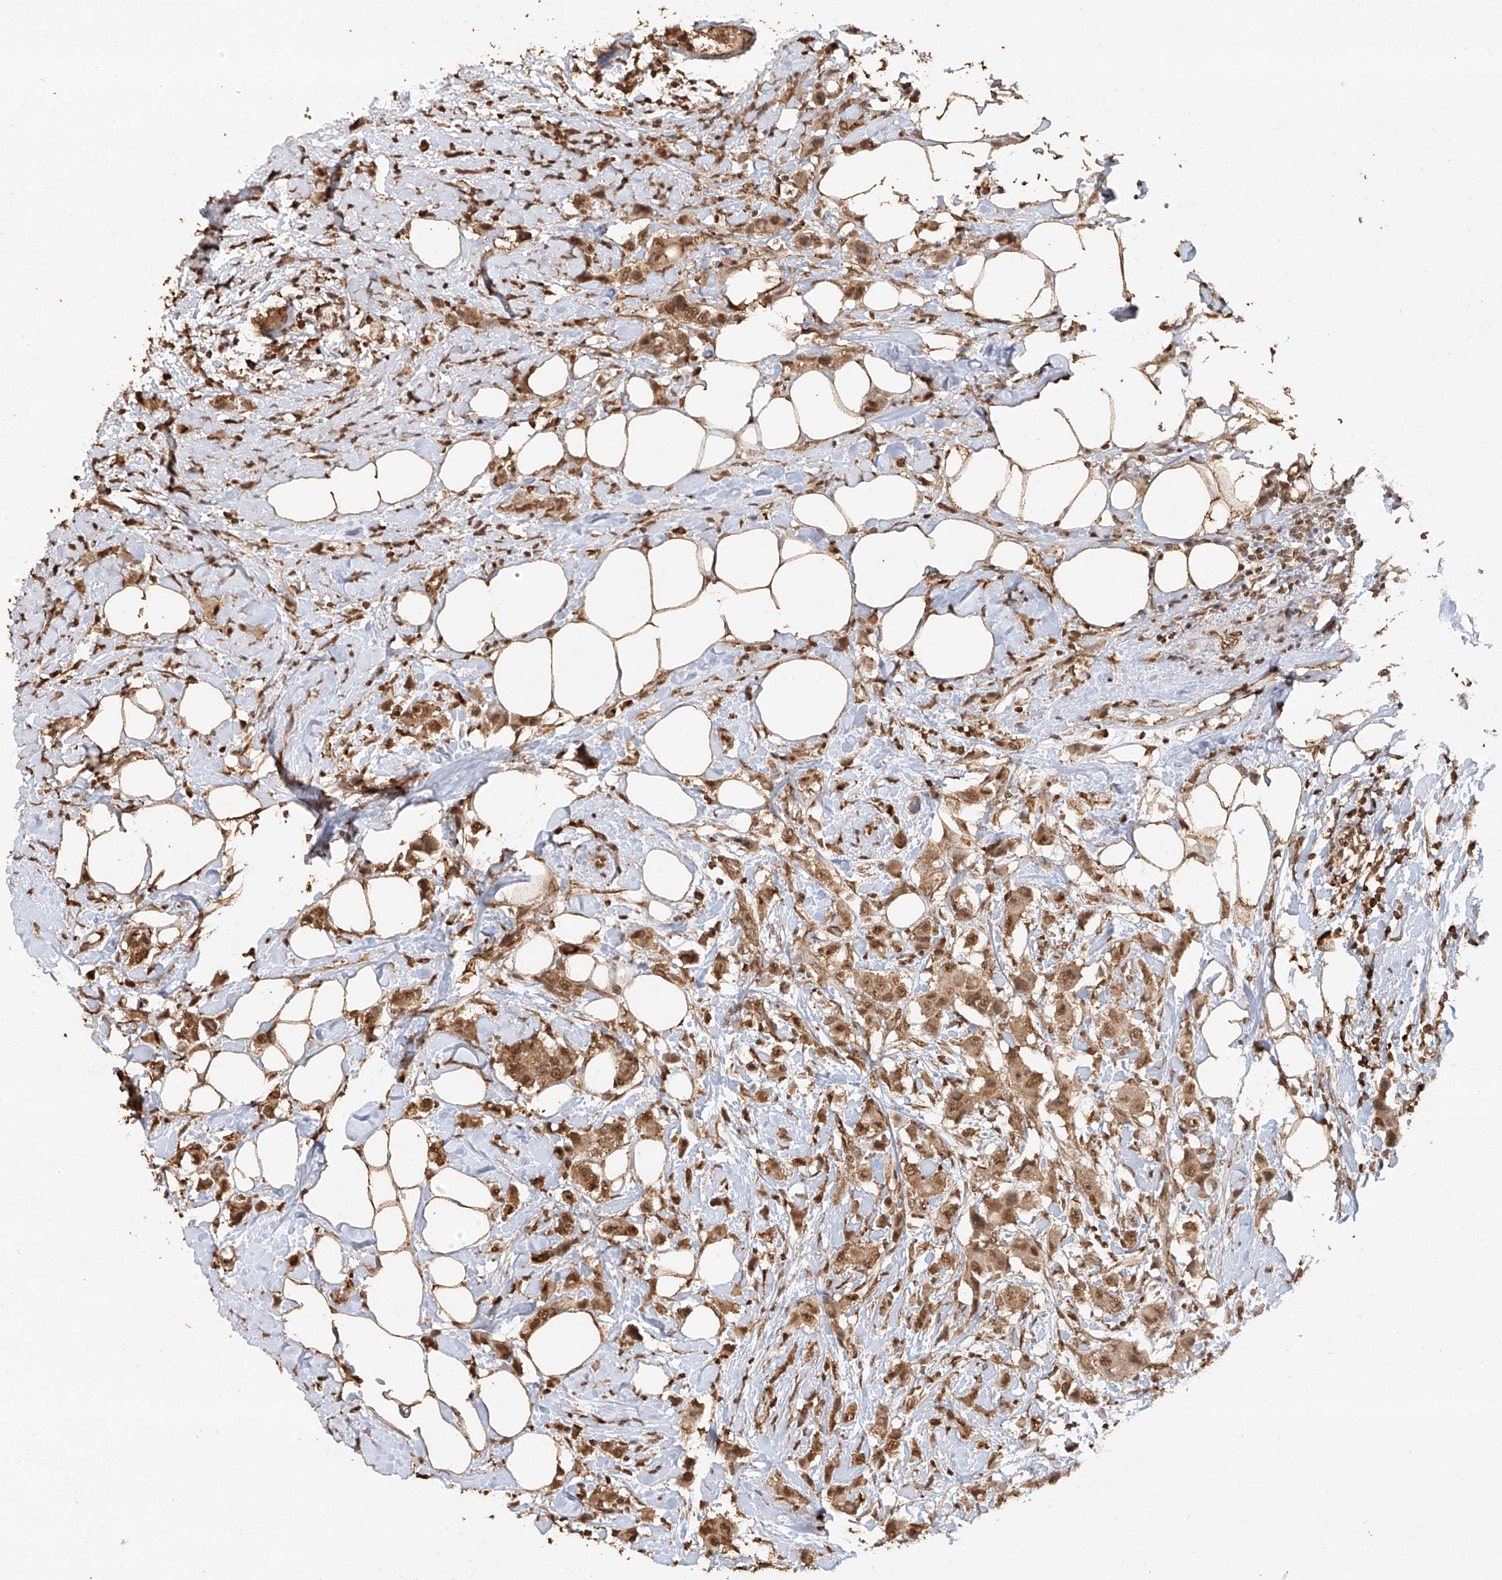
{"staining": {"intensity": "moderate", "quantity": ">75%", "location": "cytoplasmic/membranous,nuclear"}, "tissue": "breast cancer", "cell_type": "Tumor cells", "image_type": "cancer", "snomed": [{"axis": "morphology", "description": "Normal tissue, NOS"}, {"axis": "morphology", "description": "Duct carcinoma"}, {"axis": "topography", "description": "Breast"}], "caption": "This image demonstrates breast intraductal carcinoma stained with immunohistochemistry (IHC) to label a protein in brown. The cytoplasmic/membranous and nuclear of tumor cells show moderate positivity for the protein. Nuclei are counter-stained blue.", "gene": "TIGAR", "patient": {"sex": "female", "age": 50}}